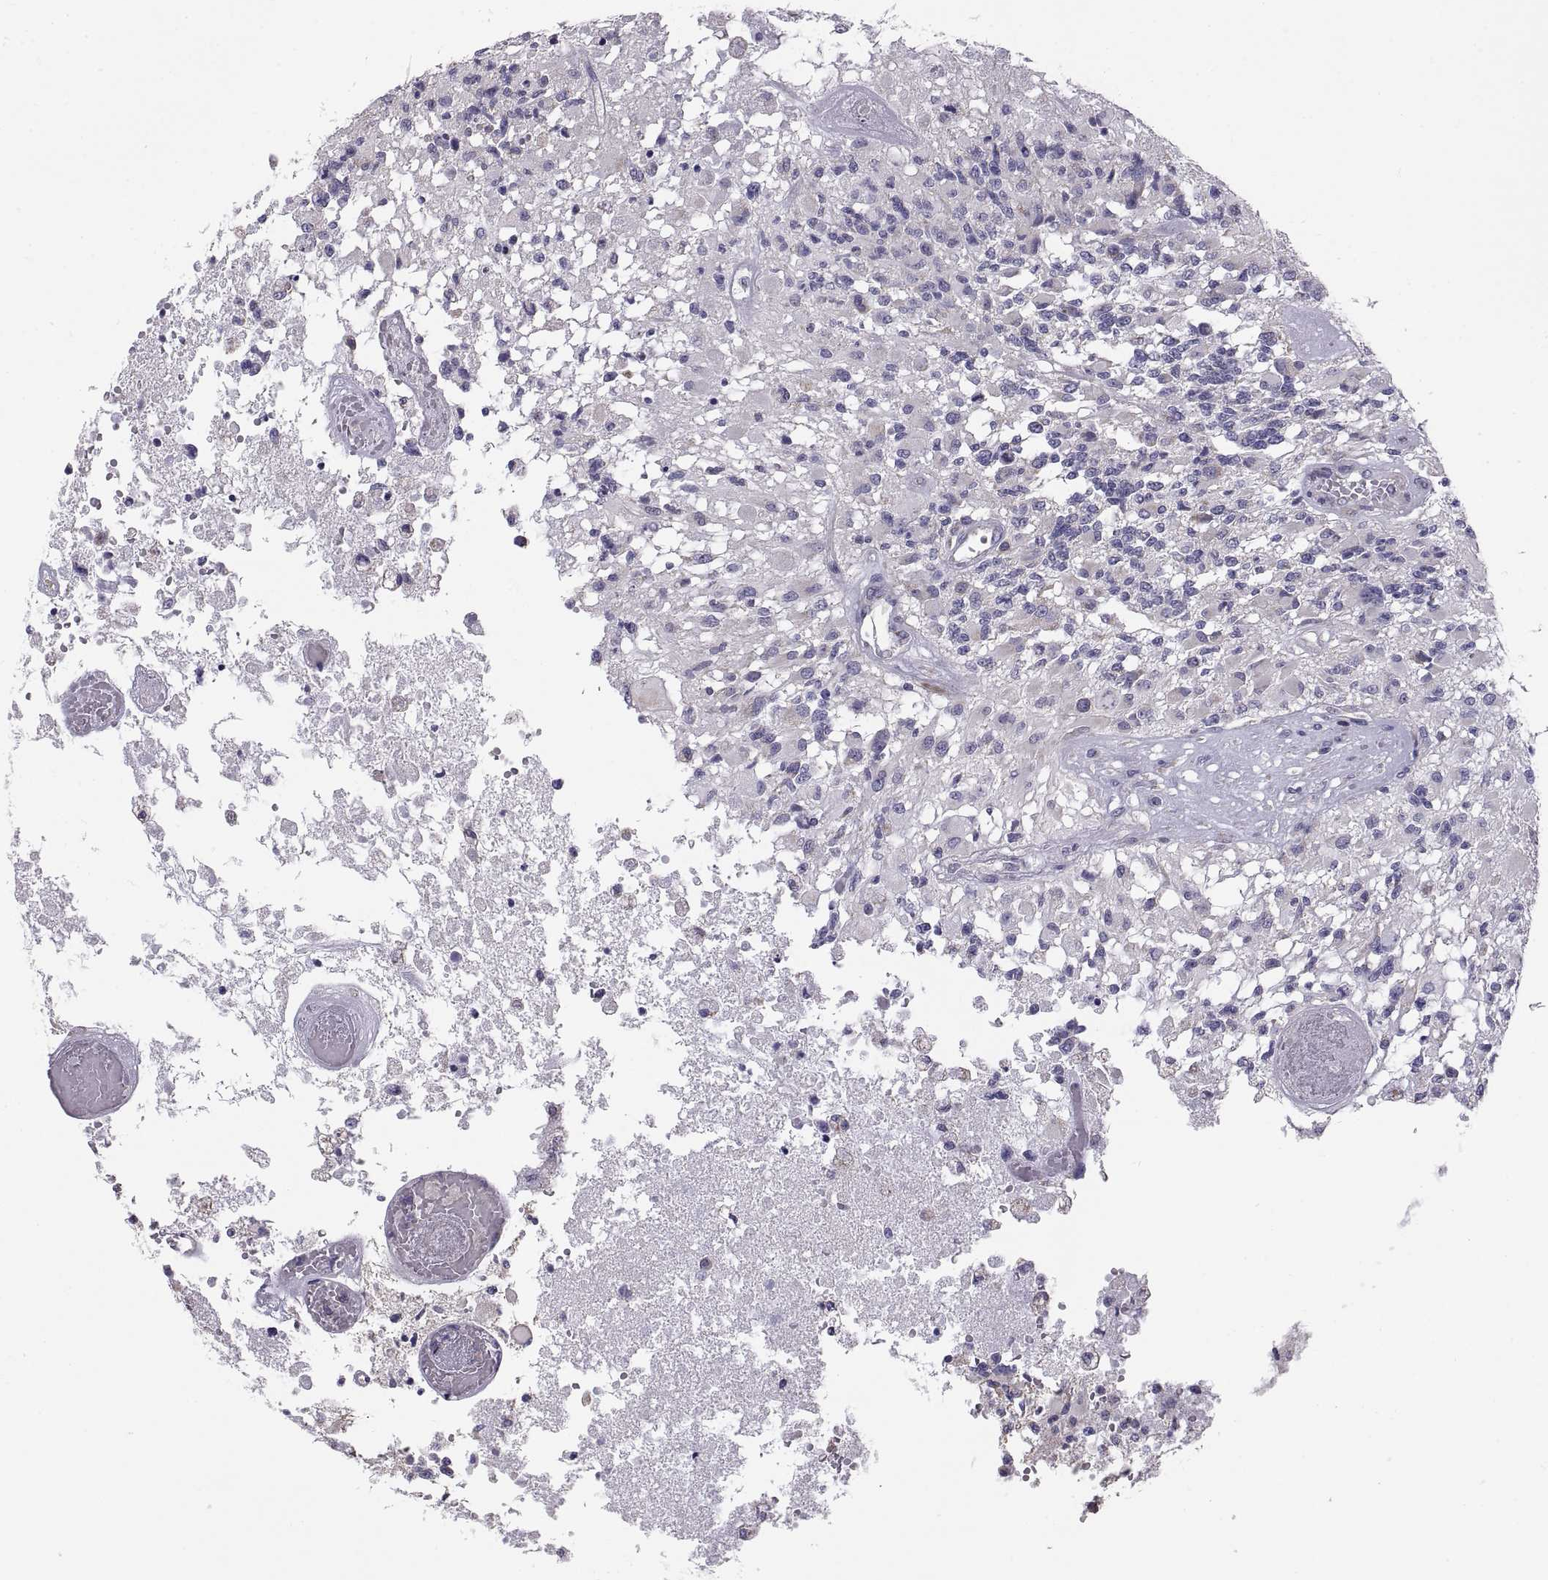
{"staining": {"intensity": "negative", "quantity": "none", "location": "none"}, "tissue": "glioma", "cell_type": "Tumor cells", "image_type": "cancer", "snomed": [{"axis": "morphology", "description": "Glioma, malignant, High grade"}, {"axis": "topography", "description": "Brain"}], "caption": "Tumor cells are negative for brown protein staining in glioma. The staining is performed using DAB brown chromogen with nuclei counter-stained in using hematoxylin.", "gene": "TNNC1", "patient": {"sex": "female", "age": 63}}